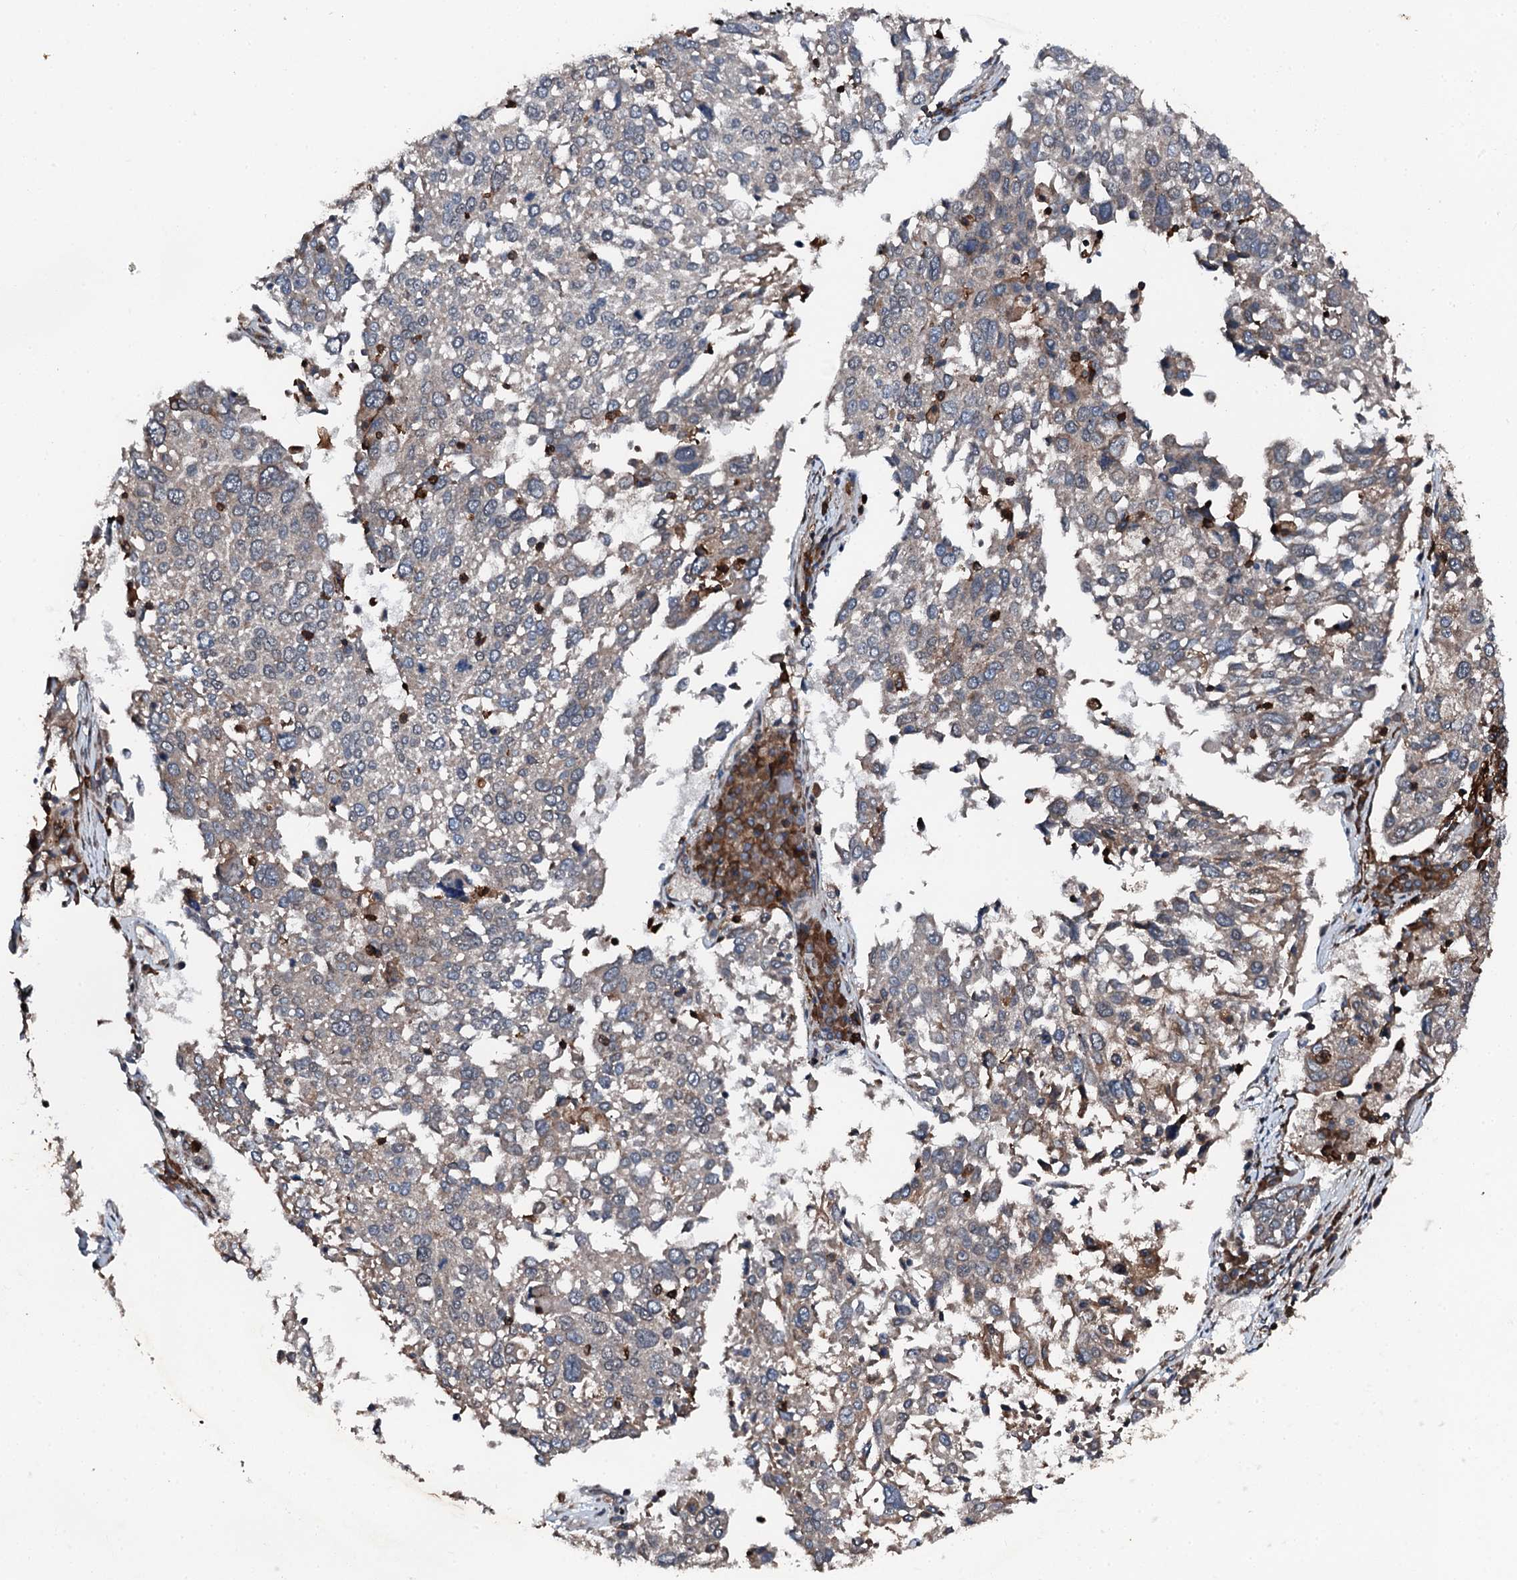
{"staining": {"intensity": "negative", "quantity": "none", "location": "none"}, "tissue": "lung cancer", "cell_type": "Tumor cells", "image_type": "cancer", "snomed": [{"axis": "morphology", "description": "Squamous cell carcinoma, NOS"}, {"axis": "topography", "description": "Lung"}], "caption": "Tumor cells show no significant expression in lung cancer (squamous cell carcinoma).", "gene": "EDC4", "patient": {"sex": "male", "age": 65}}